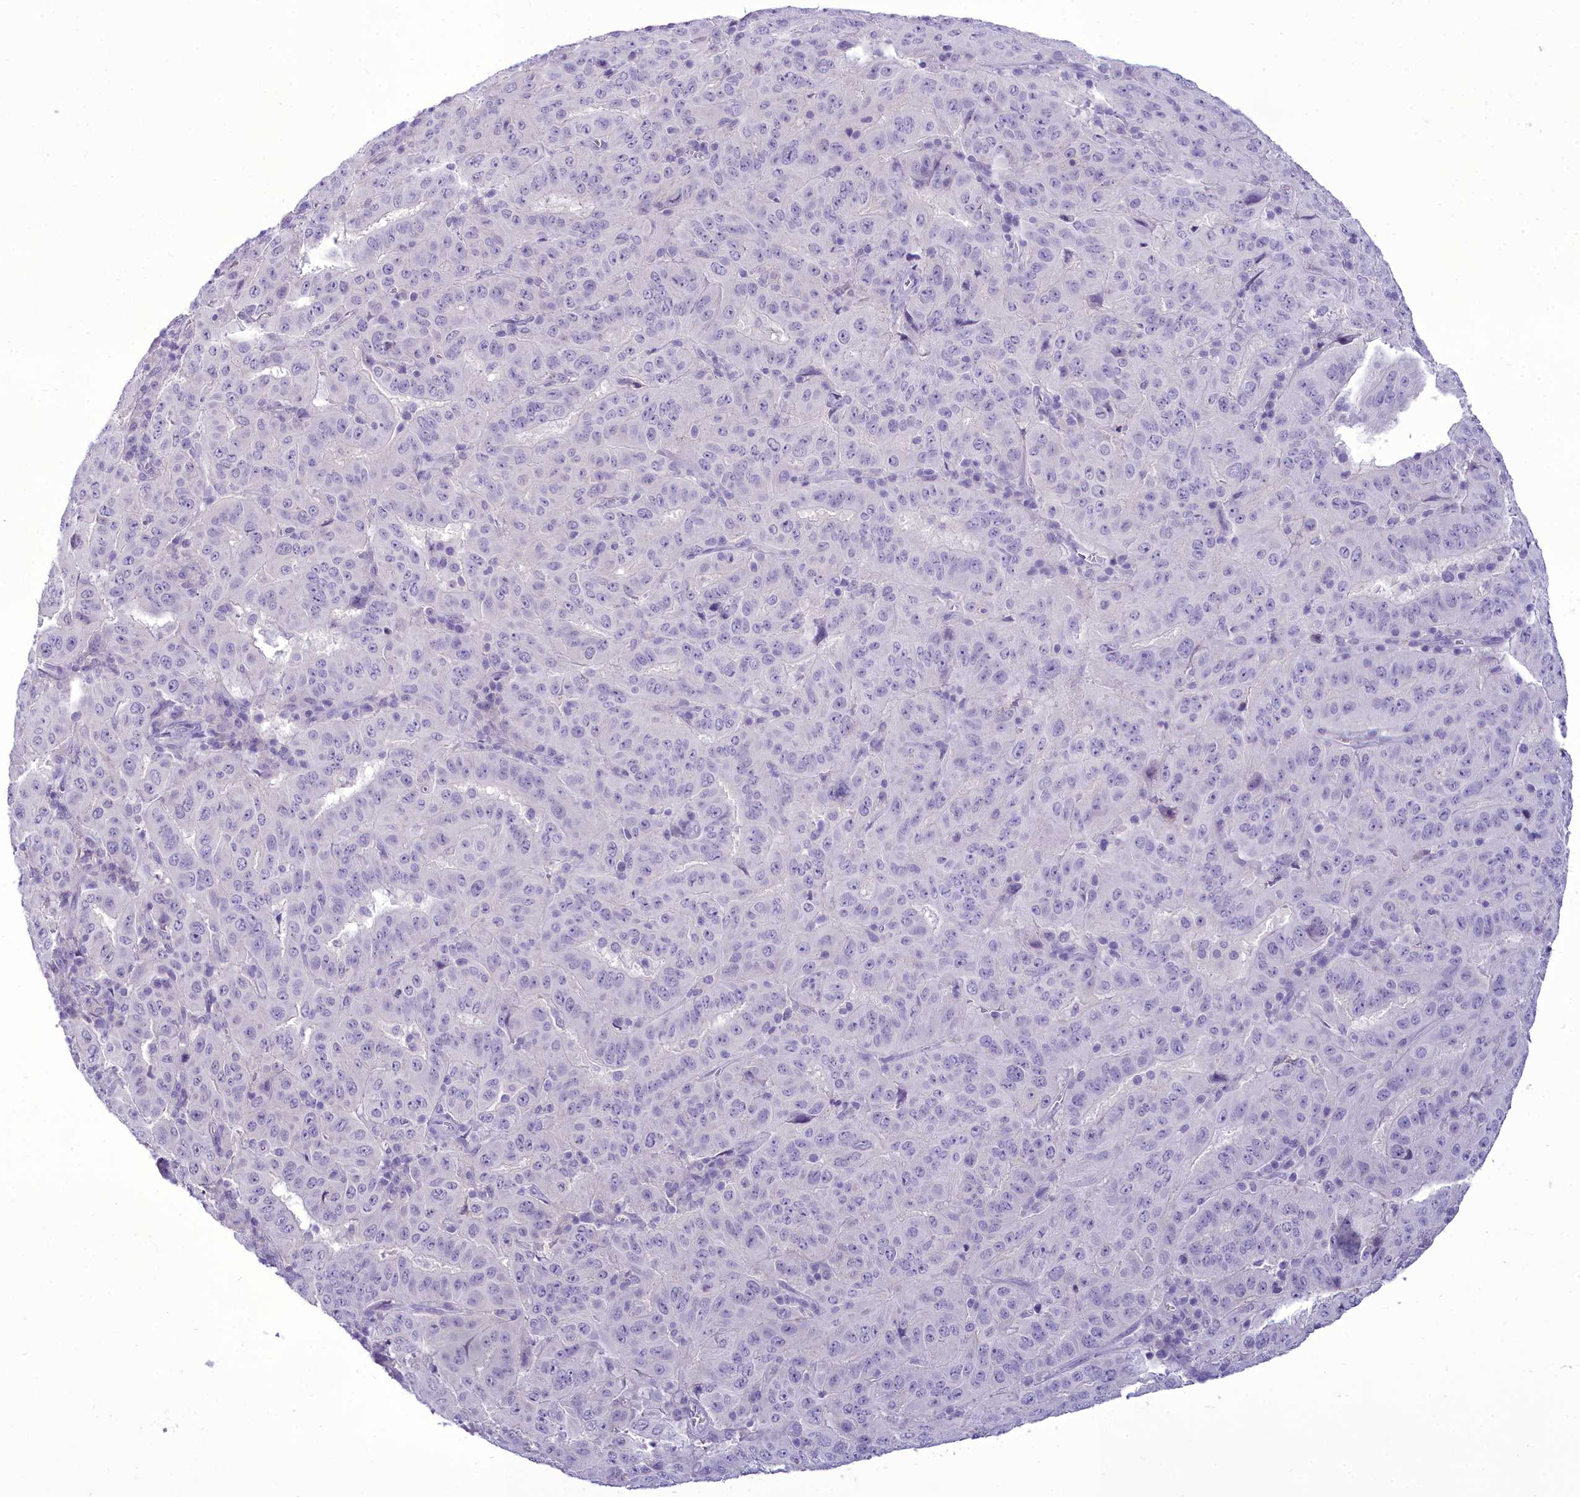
{"staining": {"intensity": "negative", "quantity": "none", "location": "none"}, "tissue": "pancreatic cancer", "cell_type": "Tumor cells", "image_type": "cancer", "snomed": [{"axis": "morphology", "description": "Adenocarcinoma, NOS"}, {"axis": "topography", "description": "Pancreas"}], "caption": "High magnification brightfield microscopy of pancreatic cancer (adenocarcinoma) stained with DAB (3,3'-diaminobenzidine) (brown) and counterstained with hematoxylin (blue): tumor cells show no significant staining.", "gene": "OSTN", "patient": {"sex": "male", "age": 63}}